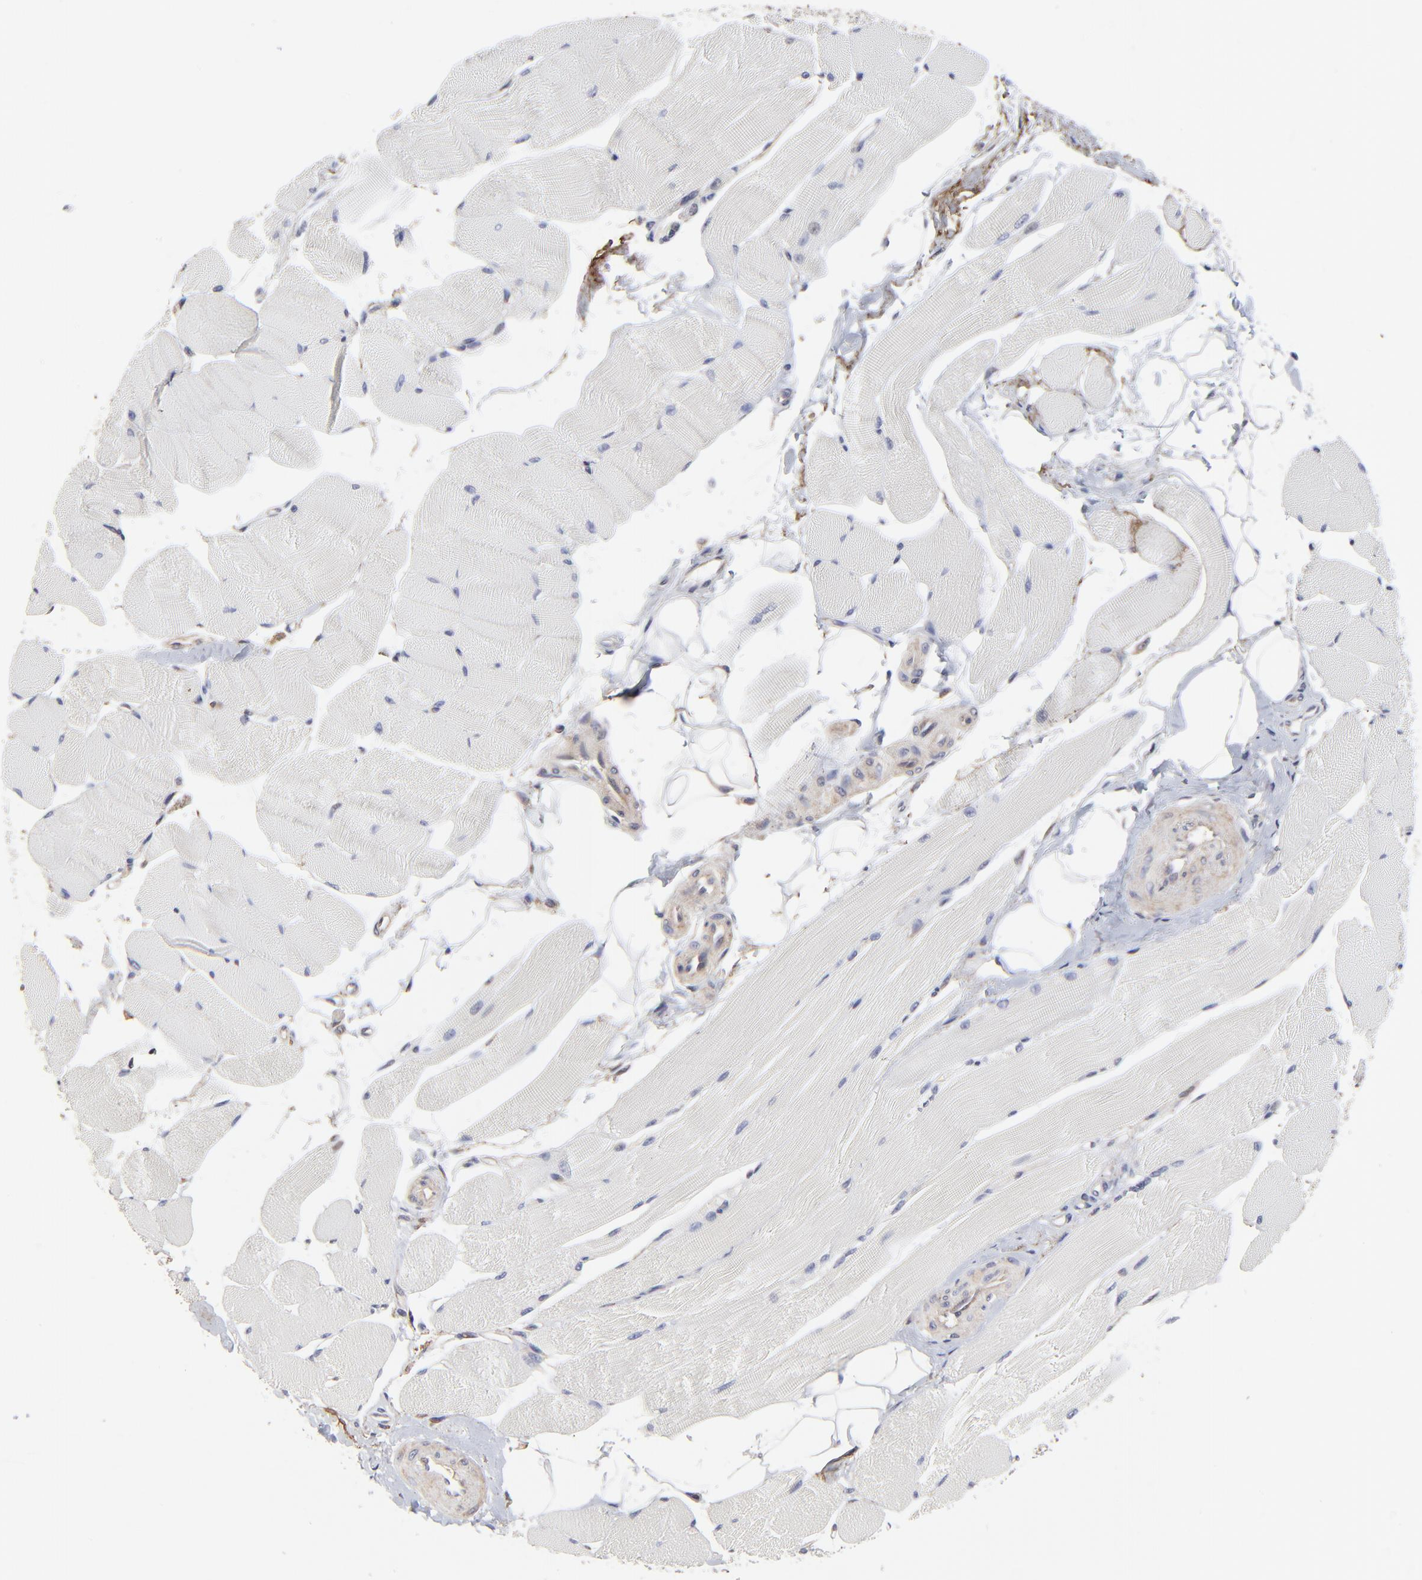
{"staining": {"intensity": "negative", "quantity": "none", "location": "none"}, "tissue": "skeletal muscle", "cell_type": "Myocytes", "image_type": "normal", "snomed": [{"axis": "morphology", "description": "Normal tissue, NOS"}, {"axis": "topography", "description": "Skeletal muscle"}, {"axis": "topography", "description": "Peripheral nerve tissue"}], "caption": "Human skeletal muscle stained for a protein using immunohistochemistry shows no staining in myocytes.", "gene": "ELP2", "patient": {"sex": "female", "age": 84}}